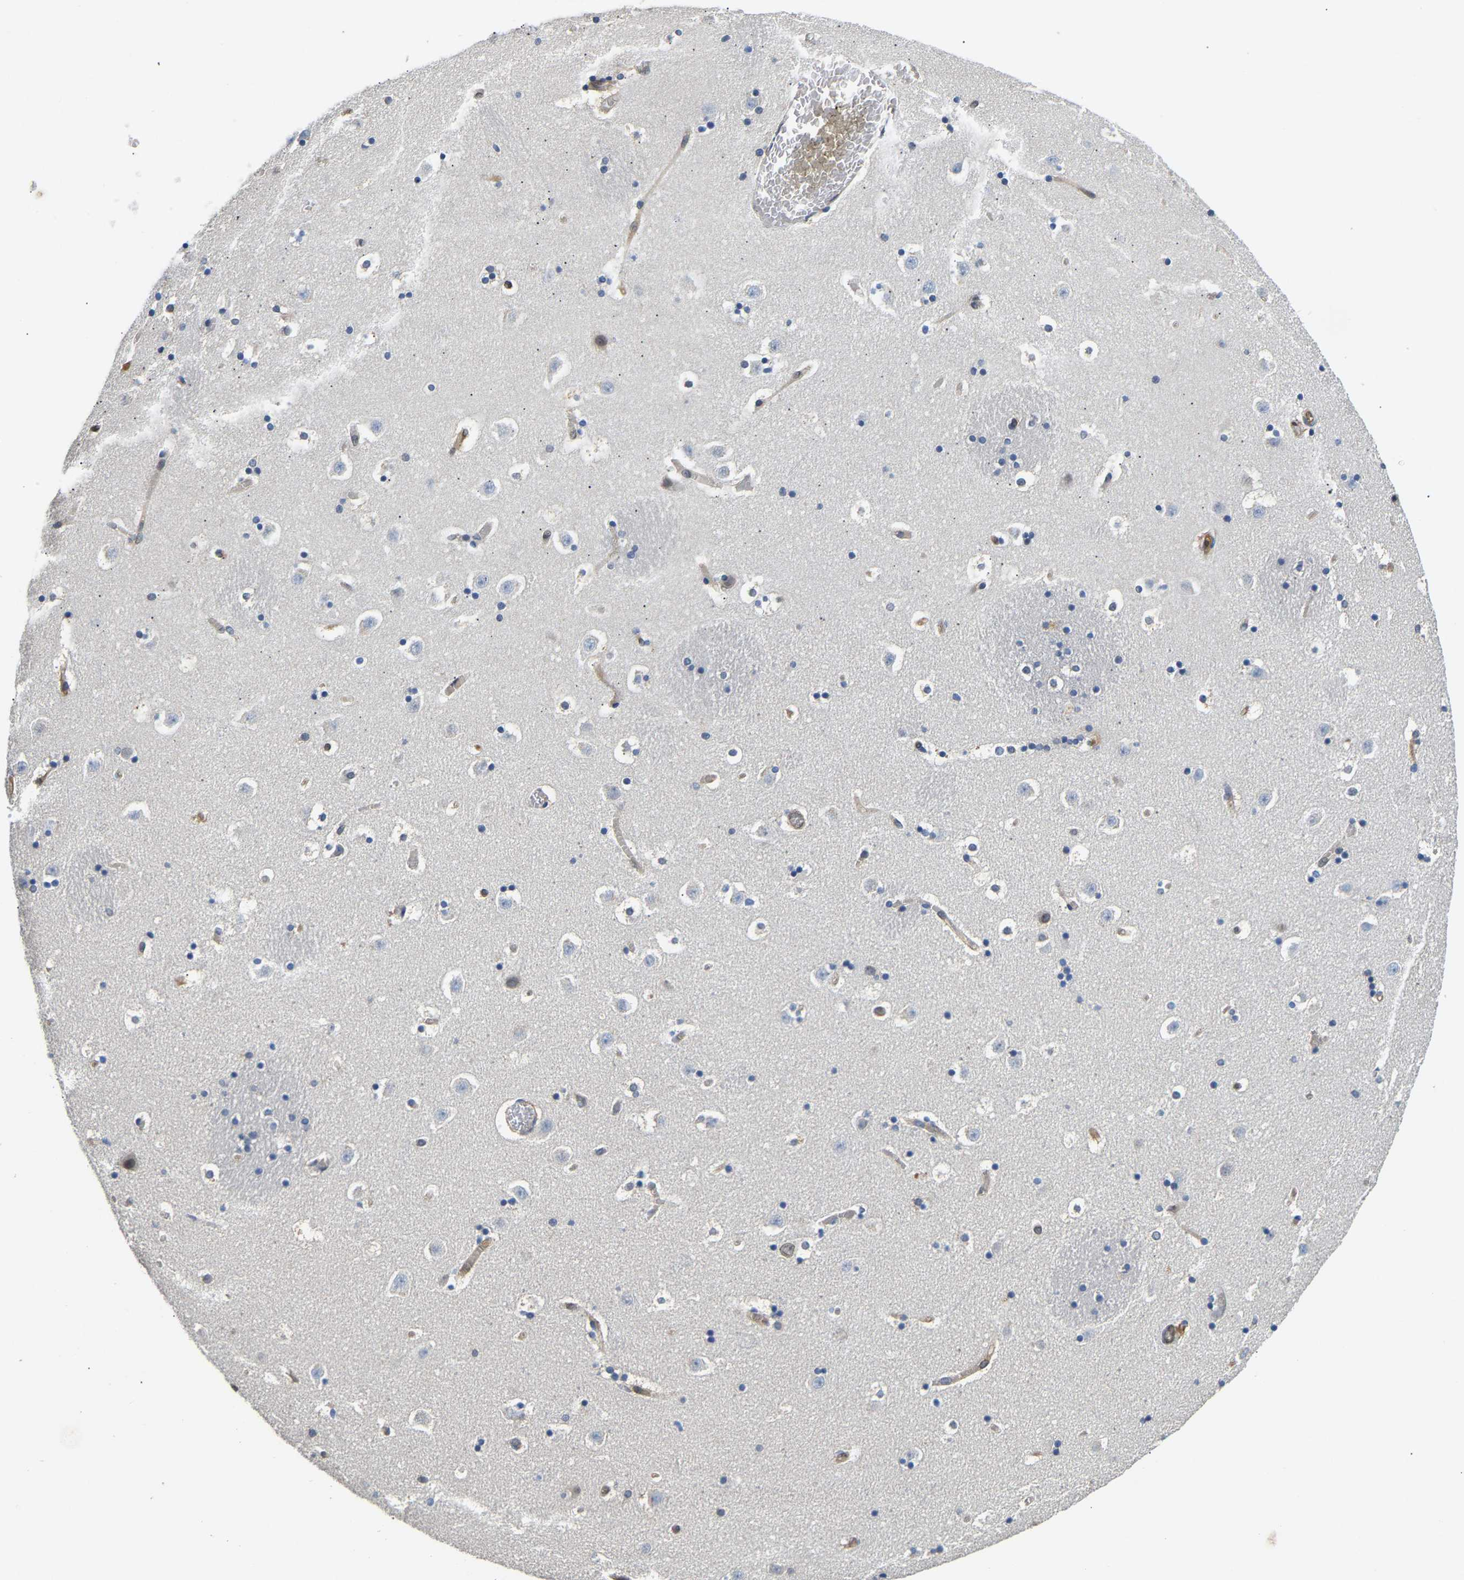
{"staining": {"intensity": "negative", "quantity": "none", "location": "none"}, "tissue": "caudate", "cell_type": "Glial cells", "image_type": "normal", "snomed": [{"axis": "morphology", "description": "Normal tissue, NOS"}, {"axis": "topography", "description": "Lateral ventricle wall"}], "caption": "A high-resolution histopathology image shows immunohistochemistry staining of unremarkable caudate, which demonstrates no significant staining in glial cells.", "gene": "GIMAP7", "patient": {"sex": "male", "age": 45}}